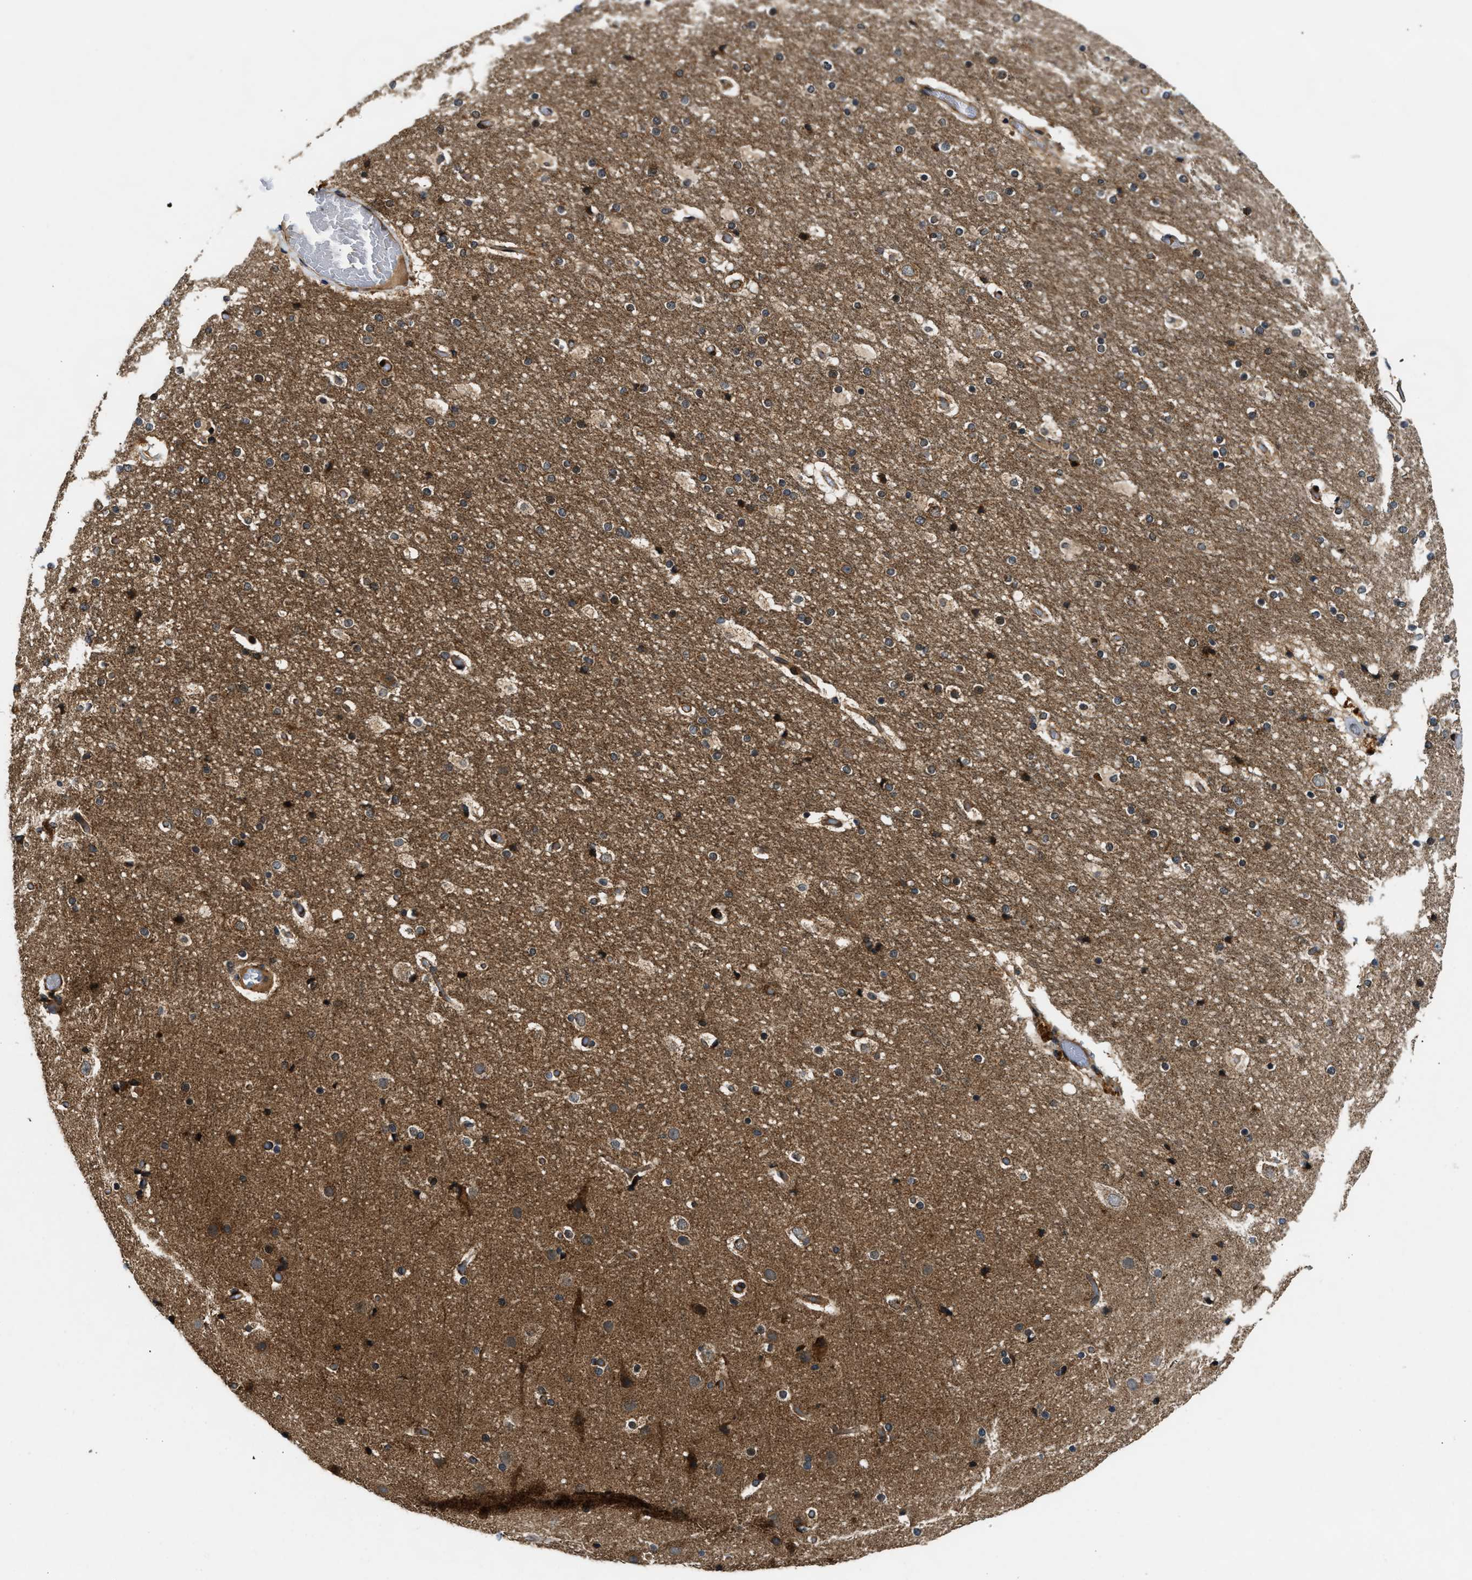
{"staining": {"intensity": "weak", "quantity": ">75%", "location": "cytoplasmic/membranous"}, "tissue": "cerebral cortex", "cell_type": "Endothelial cells", "image_type": "normal", "snomed": [{"axis": "morphology", "description": "Normal tissue, NOS"}, {"axis": "topography", "description": "Cerebral cortex"}], "caption": "Weak cytoplasmic/membranous expression for a protein is appreciated in approximately >75% of endothelial cells of benign cerebral cortex using IHC.", "gene": "PNPLA8", "patient": {"sex": "male", "age": 57}}